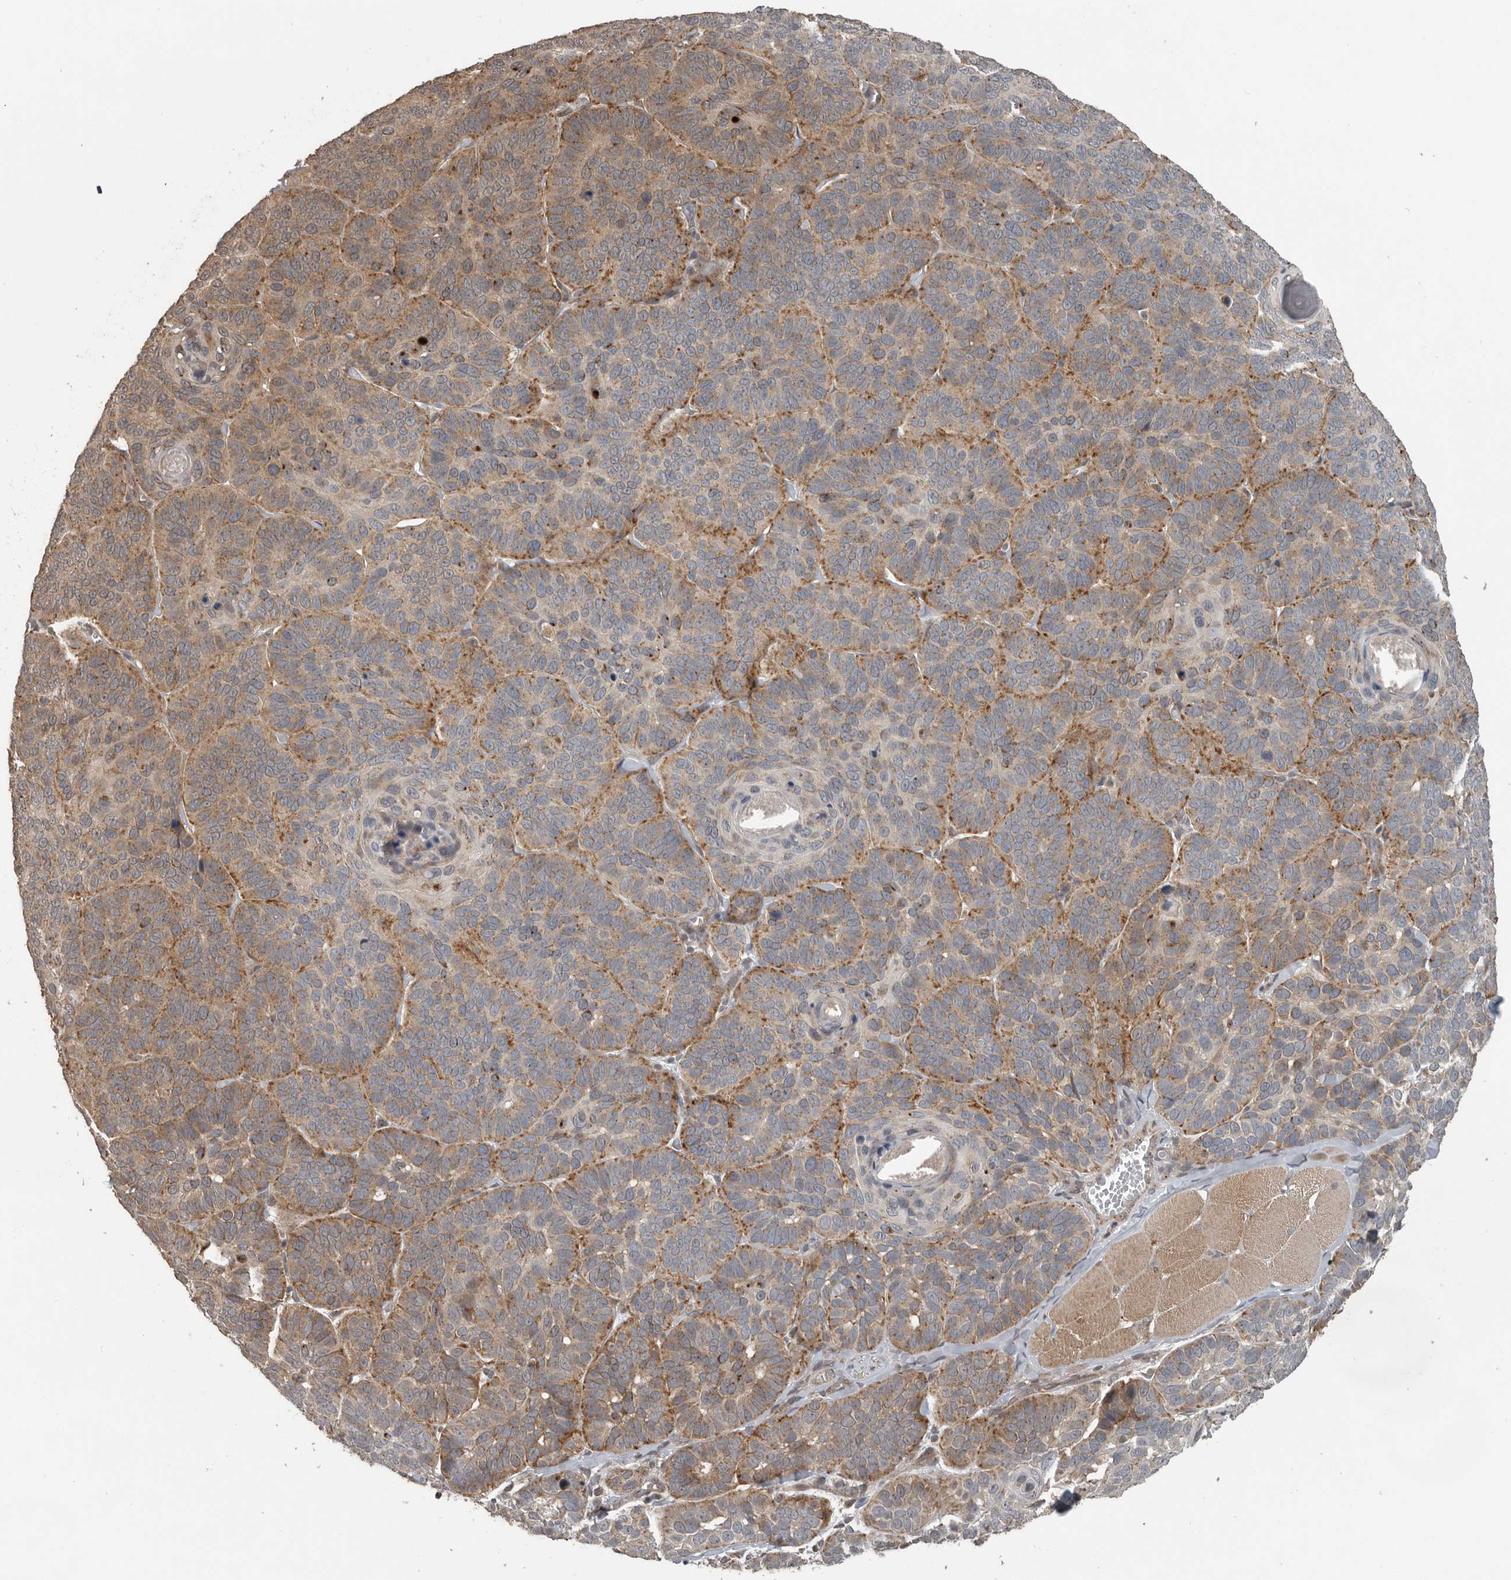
{"staining": {"intensity": "moderate", "quantity": "25%-75%", "location": "cytoplasmic/membranous"}, "tissue": "skin cancer", "cell_type": "Tumor cells", "image_type": "cancer", "snomed": [{"axis": "morphology", "description": "Basal cell carcinoma"}, {"axis": "topography", "description": "Skin"}], "caption": "IHC photomicrograph of neoplastic tissue: human skin cancer (basal cell carcinoma) stained using immunohistochemistry demonstrates medium levels of moderate protein expression localized specifically in the cytoplasmic/membranous of tumor cells, appearing as a cytoplasmic/membranous brown color.", "gene": "CEP350", "patient": {"sex": "male", "age": 62}}